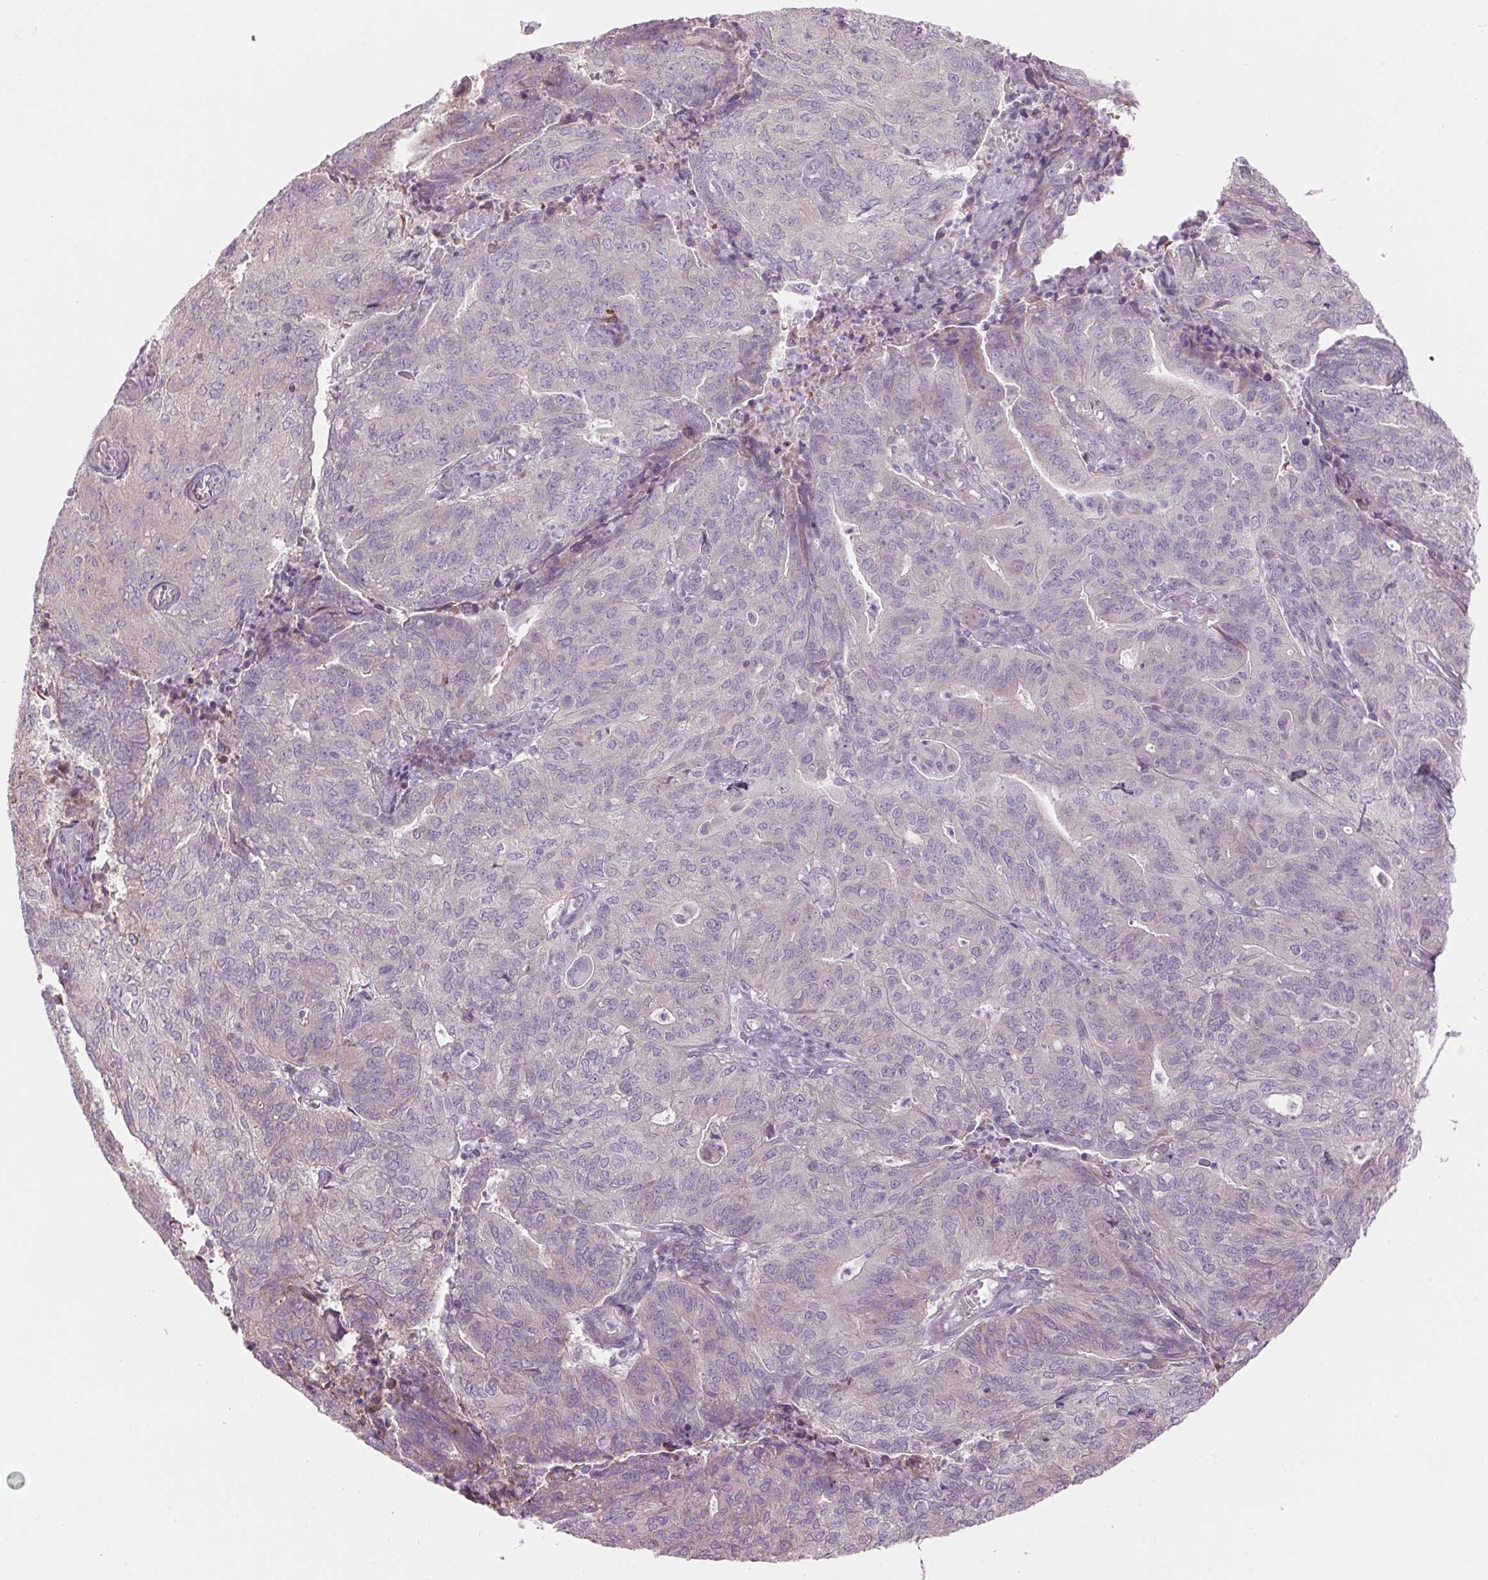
{"staining": {"intensity": "negative", "quantity": "none", "location": "none"}, "tissue": "endometrial cancer", "cell_type": "Tumor cells", "image_type": "cancer", "snomed": [{"axis": "morphology", "description": "Adenocarcinoma, NOS"}, {"axis": "topography", "description": "Endometrium"}], "caption": "High magnification brightfield microscopy of endometrial cancer (adenocarcinoma) stained with DAB (3,3'-diaminobenzidine) (brown) and counterstained with hematoxylin (blue): tumor cells show no significant expression.", "gene": "GNMT", "patient": {"sex": "female", "age": 82}}